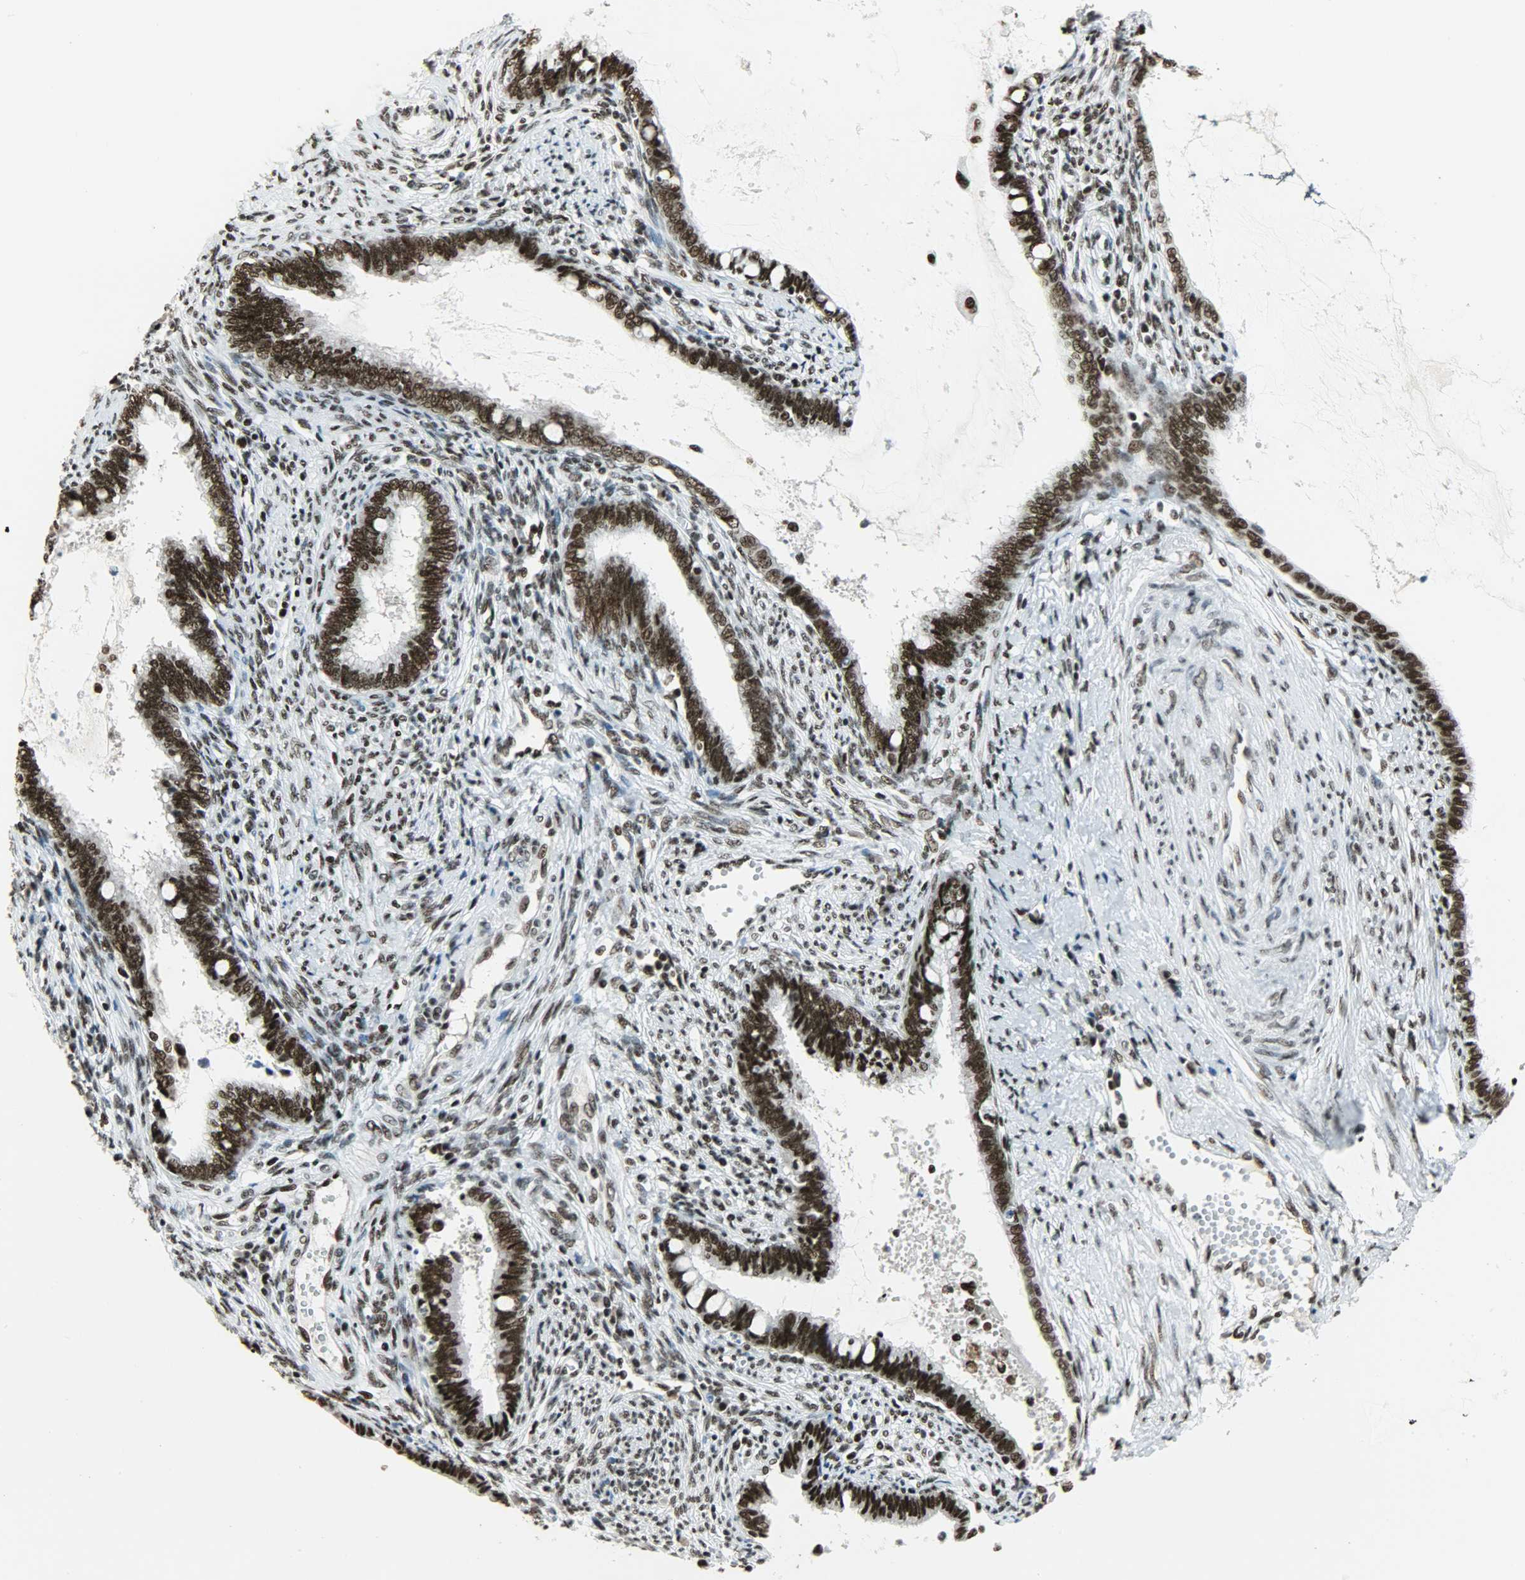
{"staining": {"intensity": "strong", "quantity": ">75%", "location": "nuclear"}, "tissue": "cervical cancer", "cell_type": "Tumor cells", "image_type": "cancer", "snomed": [{"axis": "morphology", "description": "Adenocarcinoma, NOS"}, {"axis": "topography", "description": "Cervix"}], "caption": "A brown stain labels strong nuclear expression of a protein in adenocarcinoma (cervical) tumor cells. (IHC, brightfield microscopy, high magnification).", "gene": "SNRPA", "patient": {"sex": "female", "age": 44}}